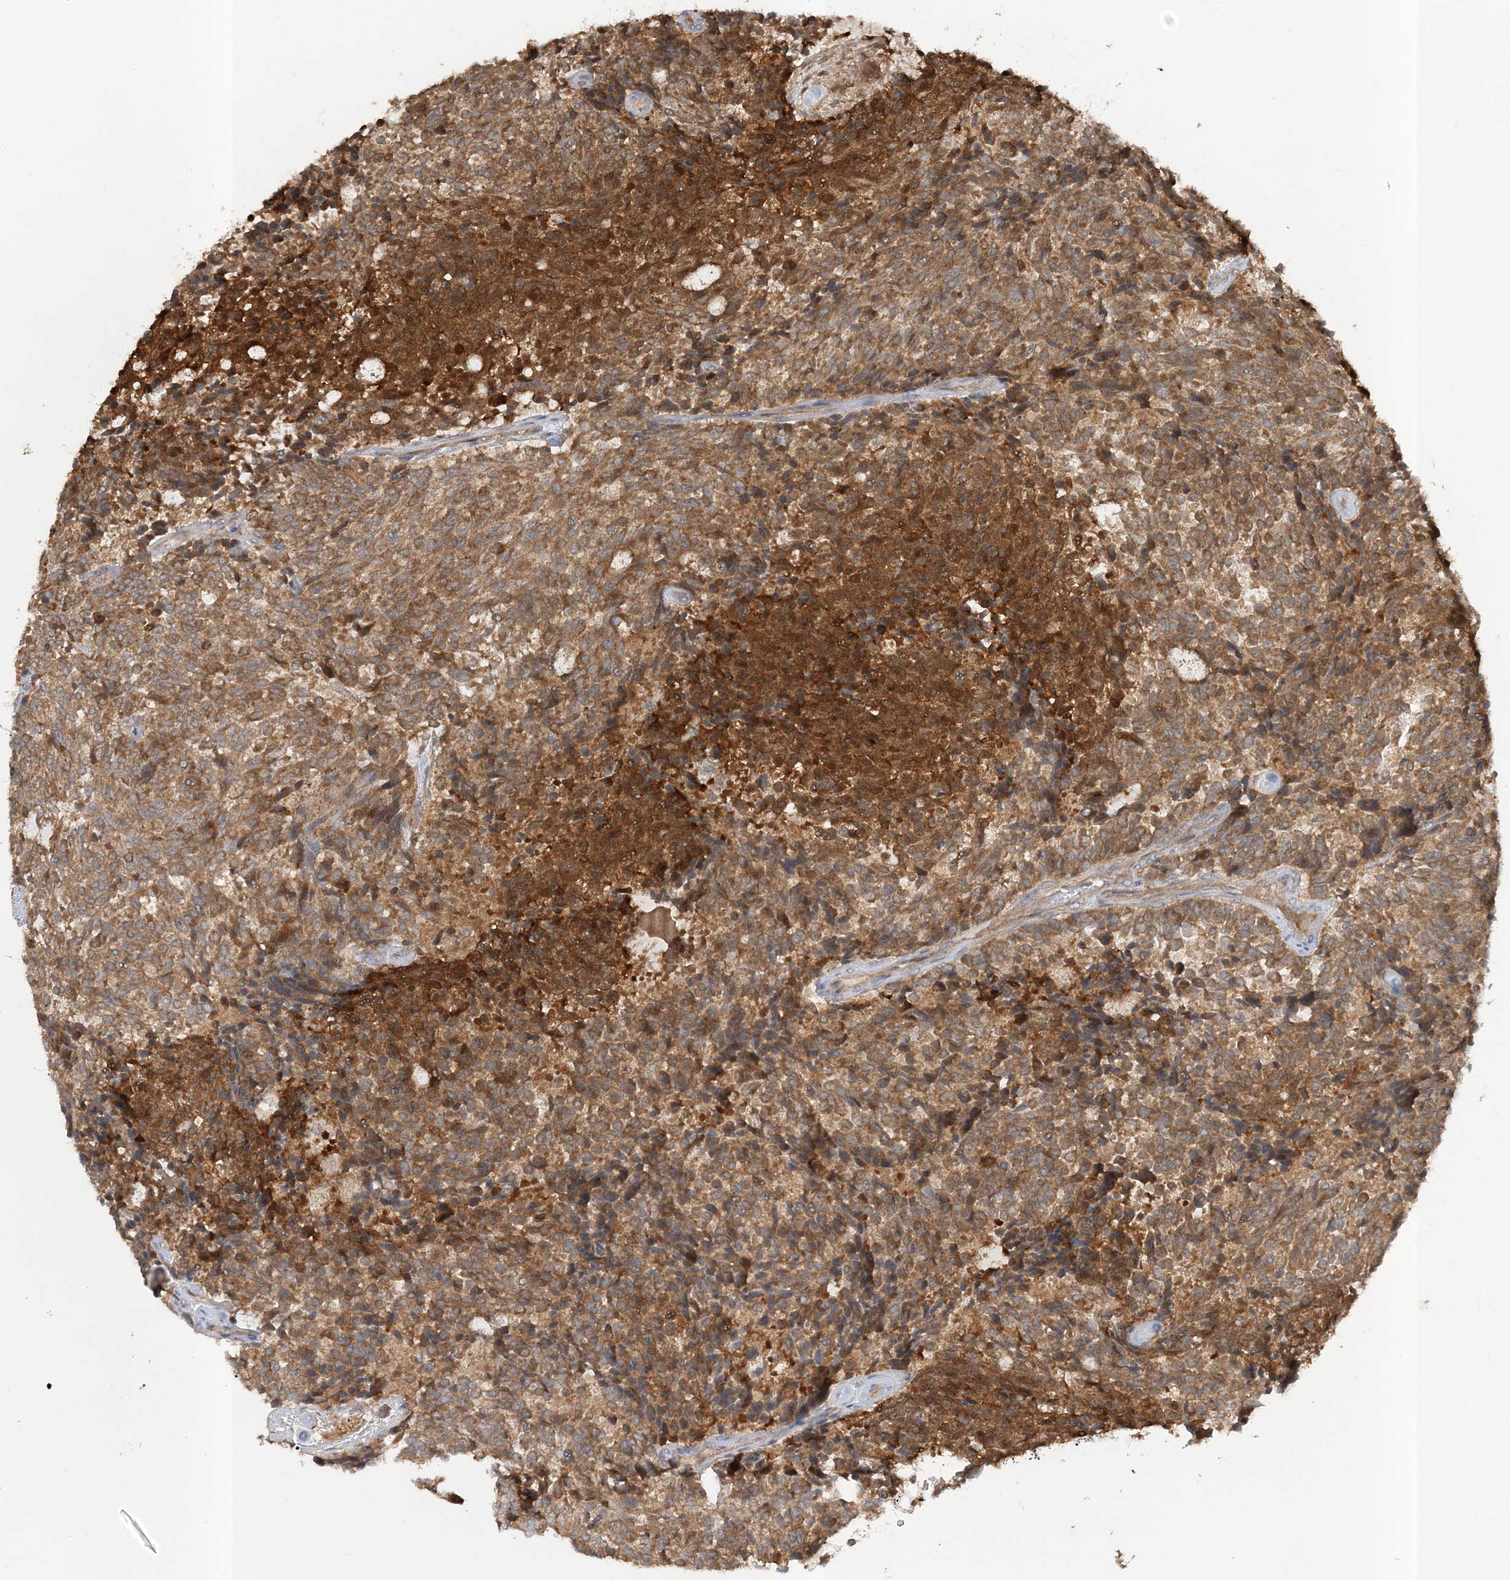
{"staining": {"intensity": "moderate", "quantity": ">75%", "location": "cytoplasmic/membranous"}, "tissue": "carcinoid", "cell_type": "Tumor cells", "image_type": "cancer", "snomed": [{"axis": "morphology", "description": "Carcinoid, malignant, NOS"}, {"axis": "topography", "description": "Pancreas"}], "caption": "Tumor cells exhibit medium levels of moderate cytoplasmic/membranous positivity in about >75% of cells in human carcinoid (malignant). (DAB IHC, brown staining for protein, blue staining for nuclei).", "gene": "MOCS2", "patient": {"sex": "female", "age": 54}}